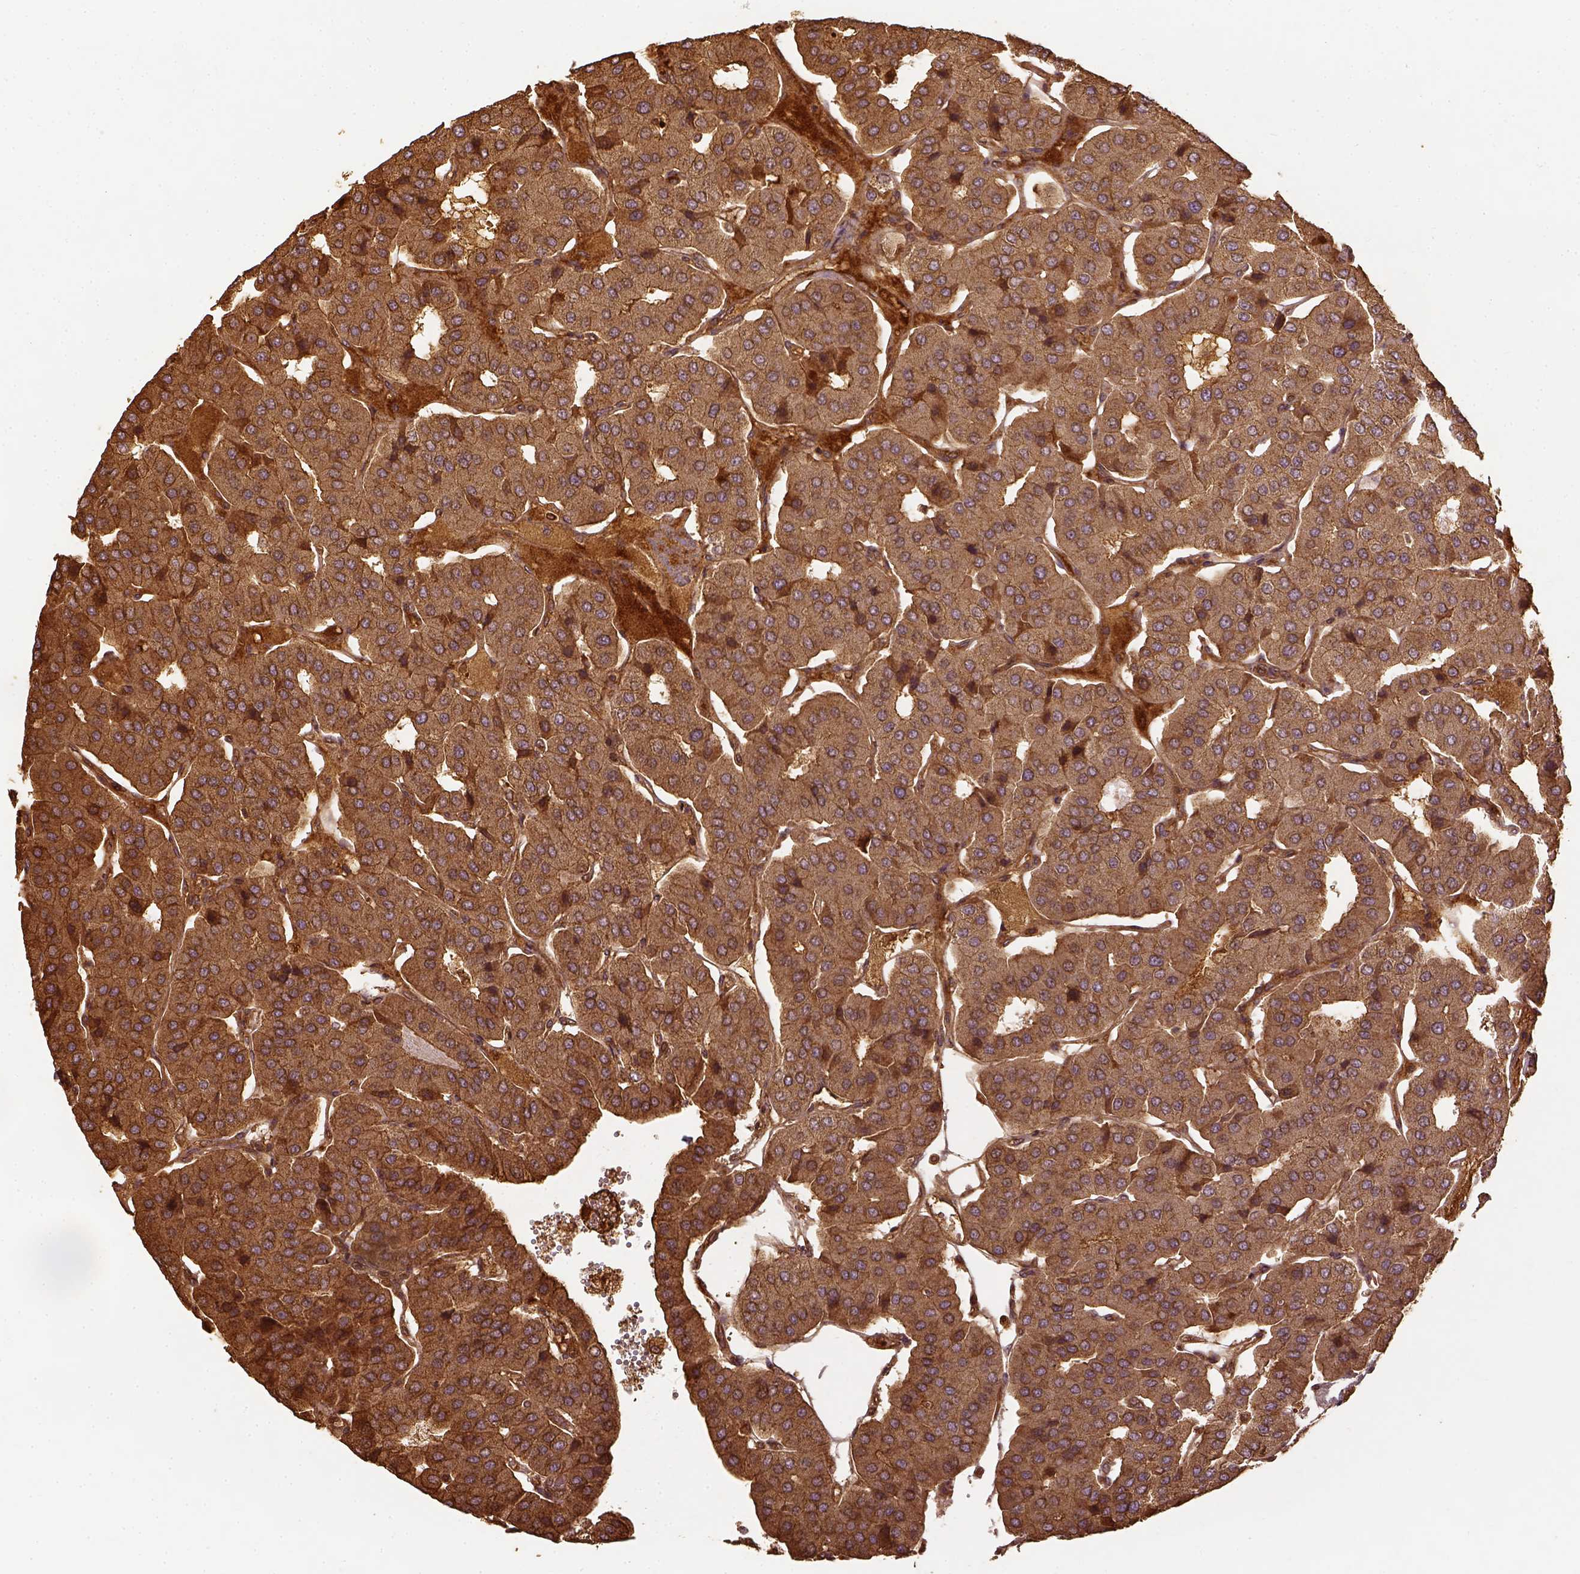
{"staining": {"intensity": "moderate", "quantity": ">75%", "location": "cytoplasmic/membranous"}, "tissue": "parathyroid gland", "cell_type": "Glandular cells", "image_type": "normal", "snomed": [{"axis": "morphology", "description": "Normal tissue, NOS"}, {"axis": "morphology", "description": "Adenoma, NOS"}, {"axis": "topography", "description": "Parathyroid gland"}], "caption": "Protein analysis of unremarkable parathyroid gland displays moderate cytoplasmic/membranous staining in about >75% of glandular cells. (IHC, brightfield microscopy, high magnification).", "gene": "VEGFA", "patient": {"sex": "female", "age": 86}}